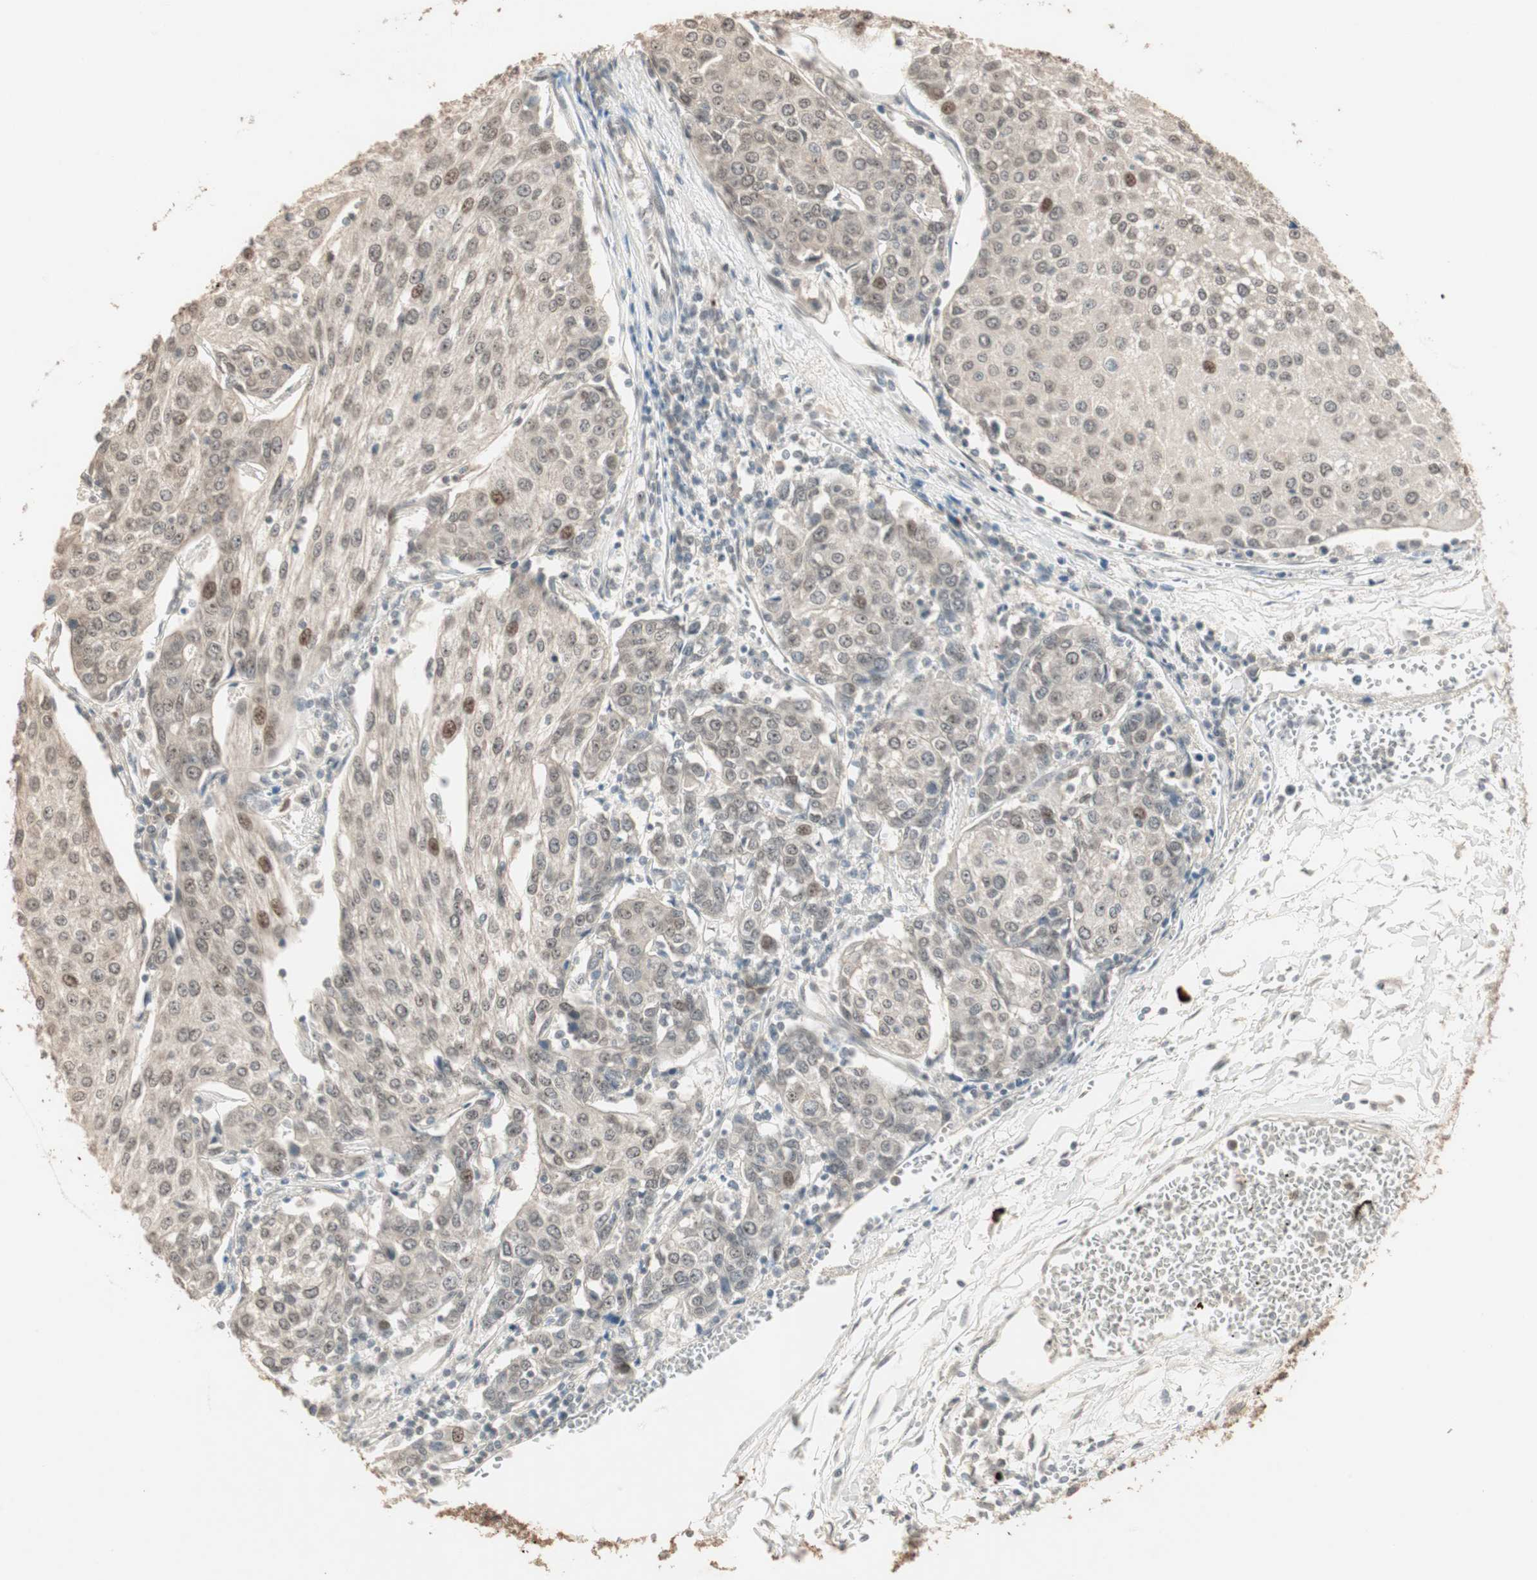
{"staining": {"intensity": "moderate", "quantity": "<25%", "location": "nuclear"}, "tissue": "urothelial cancer", "cell_type": "Tumor cells", "image_type": "cancer", "snomed": [{"axis": "morphology", "description": "Urothelial carcinoma, High grade"}, {"axis": "topography", "description": "Urinary bladder"}], "caption": "High-grade urothelial carcinoma stained for a protein (brown) demonstrates moderate nuclear positive staining in about <25% of tumor cells.", "gene": "ETV4", "patient": {"sex": "female", "age": 85}}